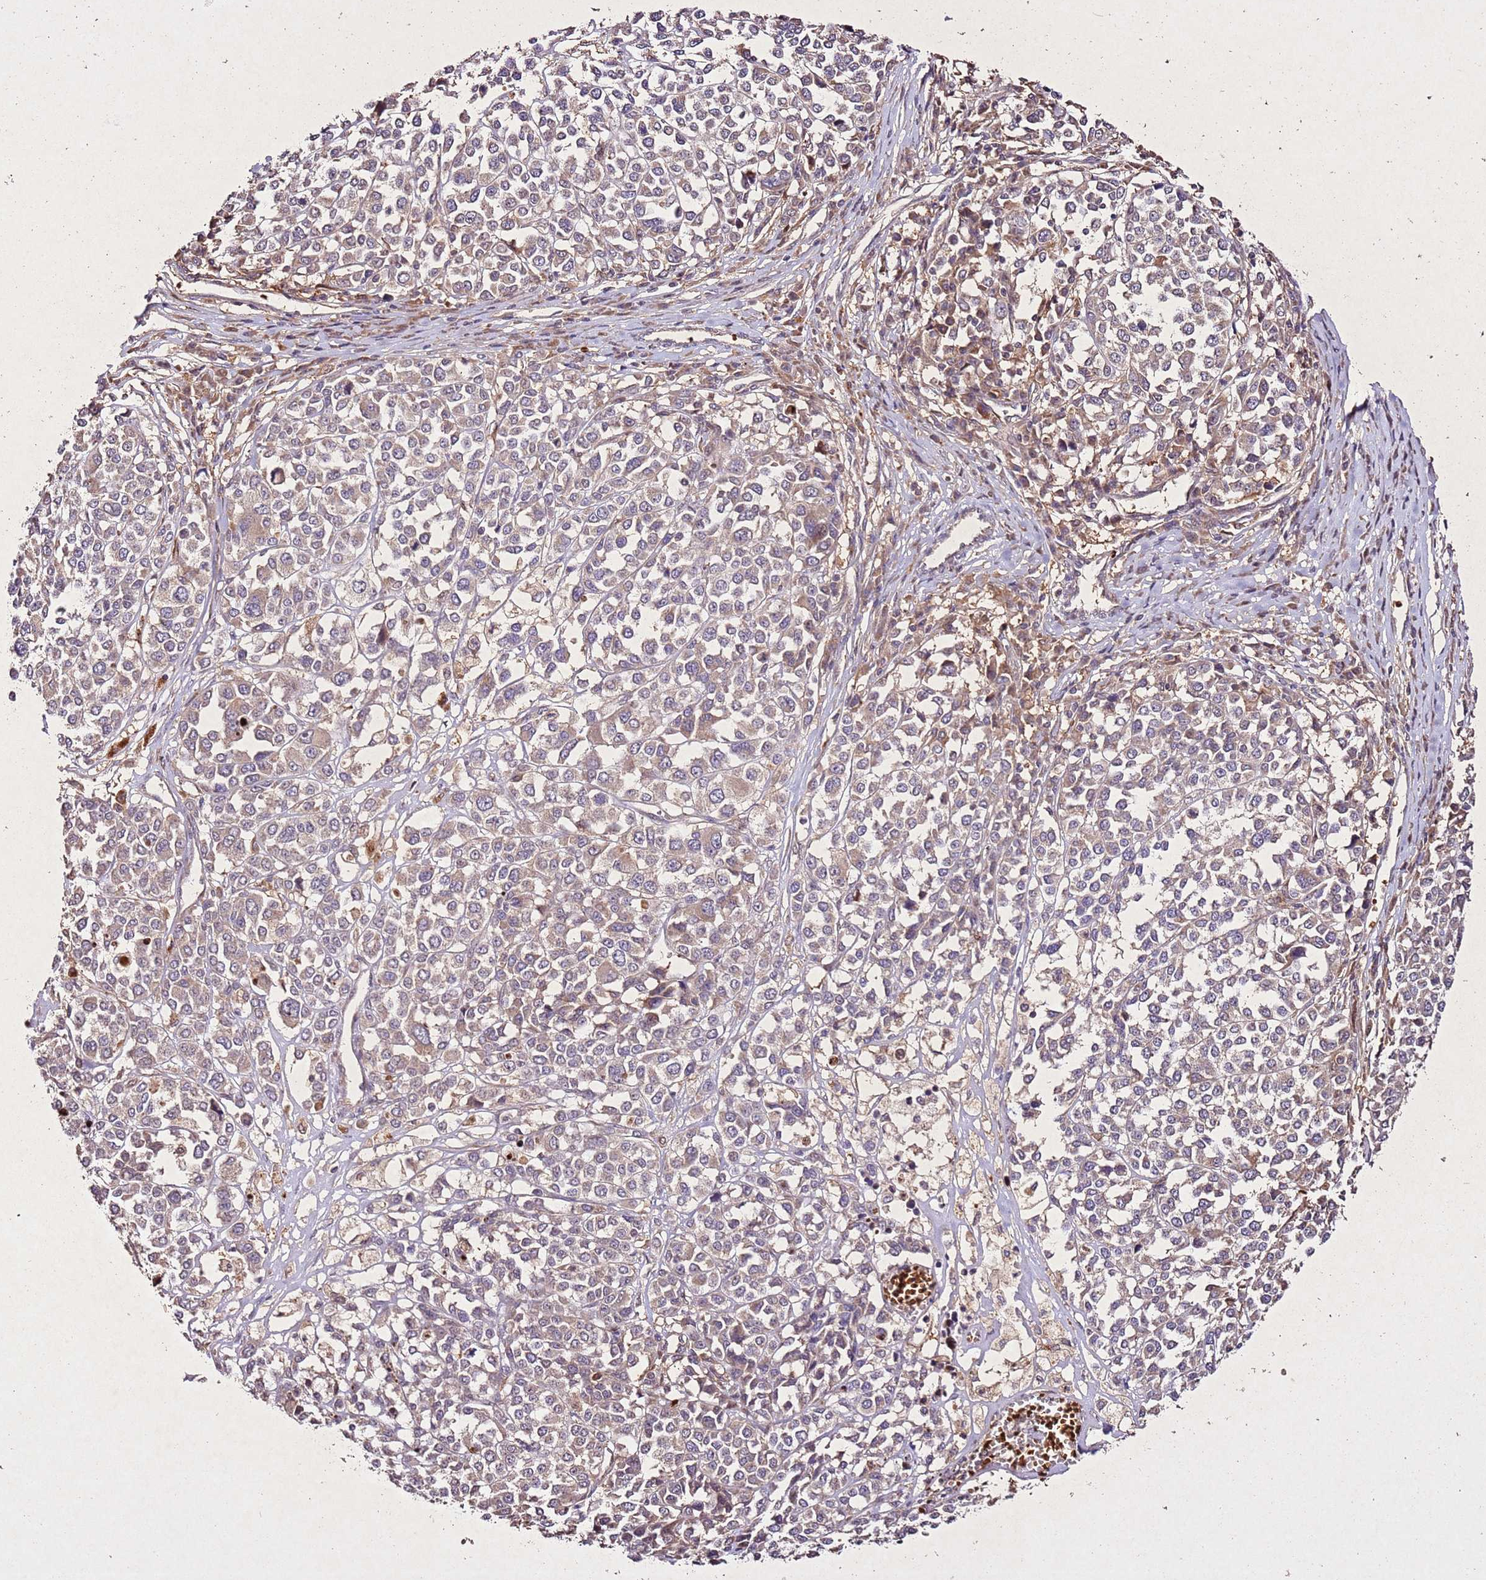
{"staining": {"intensity": "weak", "quantity": "<25%", "location": "cytoplasmic/membranous"}, "tissue": "melanoma", "cell_type": "Tumor cells", "image_type": "cancer", "snomed": [{"axis": "morphology", "description": "Malignant melanoma, Metastatic site"}, {"axis": "topography", "description": "Lymph node"}], "caption": "The immunohistochemistry (IHC) photomicrograph has no significant expression in tumor cells of melanoma tissue.", "gene": "PTMA", "patient": {"sex": "male", "age": 44}}